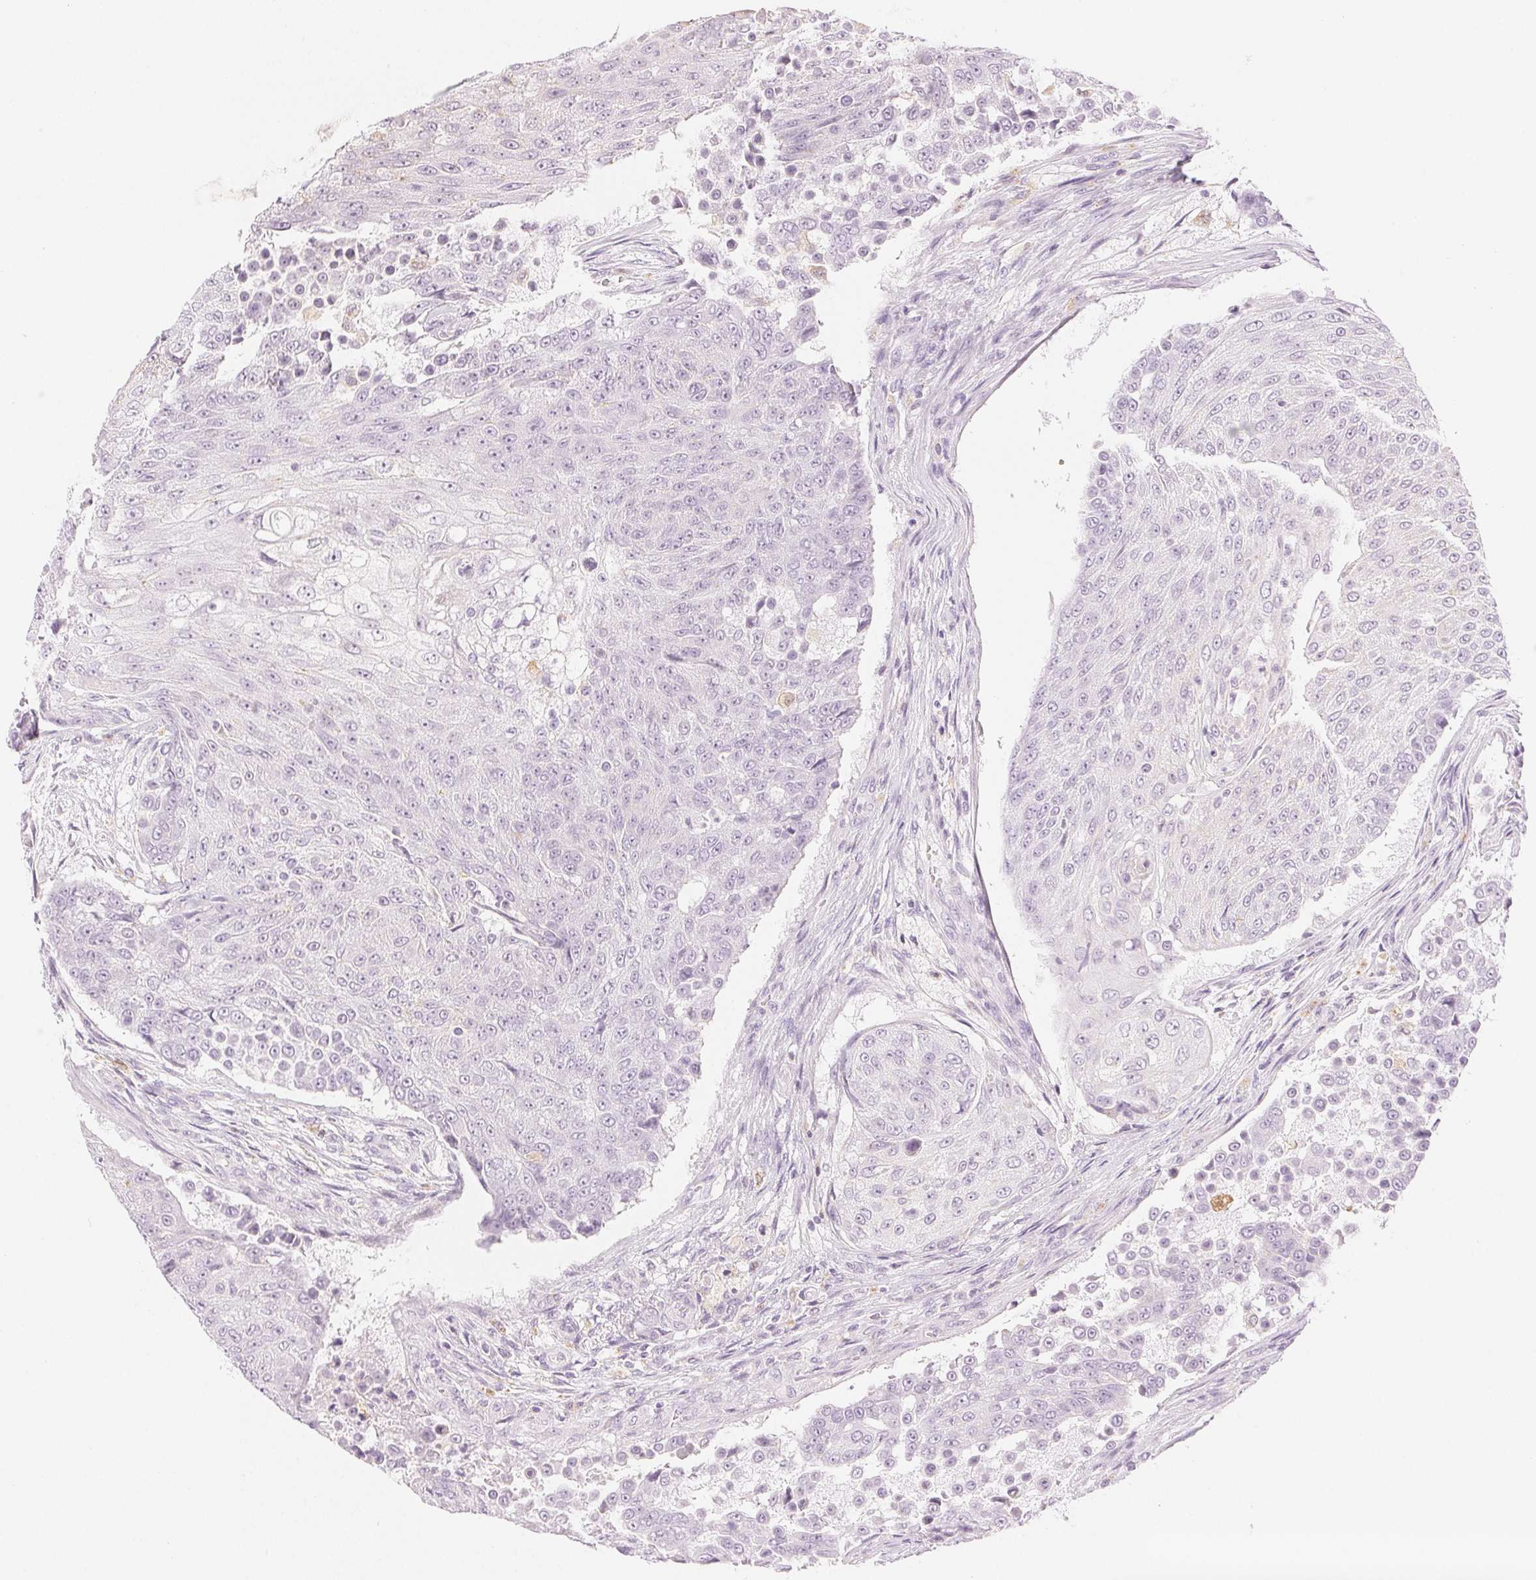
{"staining": {"intensity": "negative", "quantity": "none", "location": "none"}, "tissue": "urothelial cancer", "cell_type": "Tumor cells", "image_type": "cancer", "snomed": [{"axis": "morphology", "description": "Urothelial carcinoma, High grade"}, {"axis": "topography", "description": "Urinary bladder"}], "caption": "IHC image of human urothelial cancer stained for a protein (brown), which exhibits no expression in tumor cells.", "gene": "SLC5A2", "patient": {"sex": "female", "age": 63}}